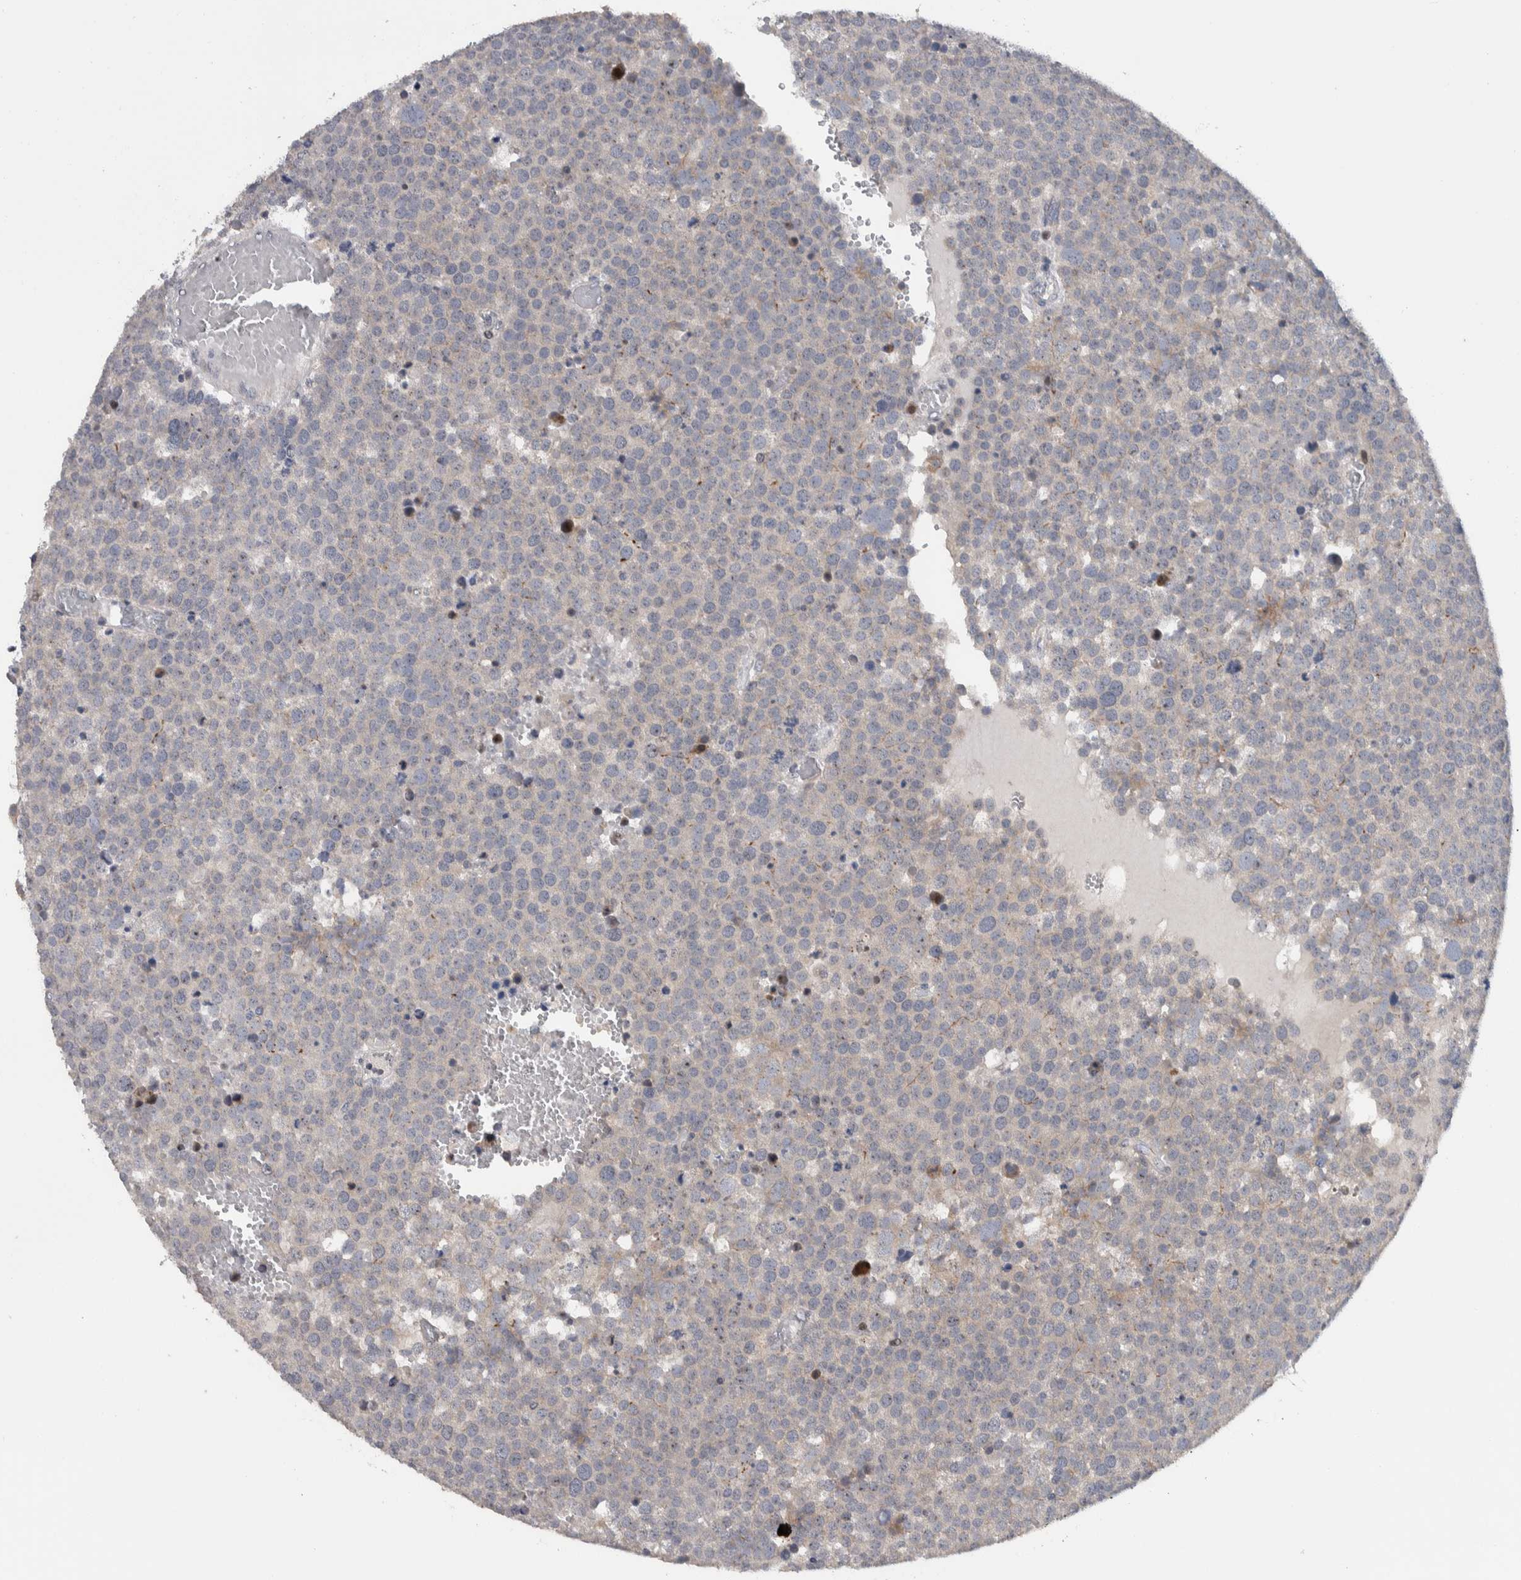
{"staining": {"intensity": "negative", "quantity": "none", "location": "none"}, "tissue": "testis cancer", "cell_type": "Tumor cells", "image_type": "cancer", "snomed": [{"axis": "morphology", "description": "Seminoma, NOS"}, {"axis": "topography", "description": "Testis"}], "caption": "This is a photomicrograph of immunohistochemistry (IHC) staining of testis cancer, which shows no staining in tumor cells.", "gene": "PRRG4", "patient": {"sex": "male", "age": 71}}